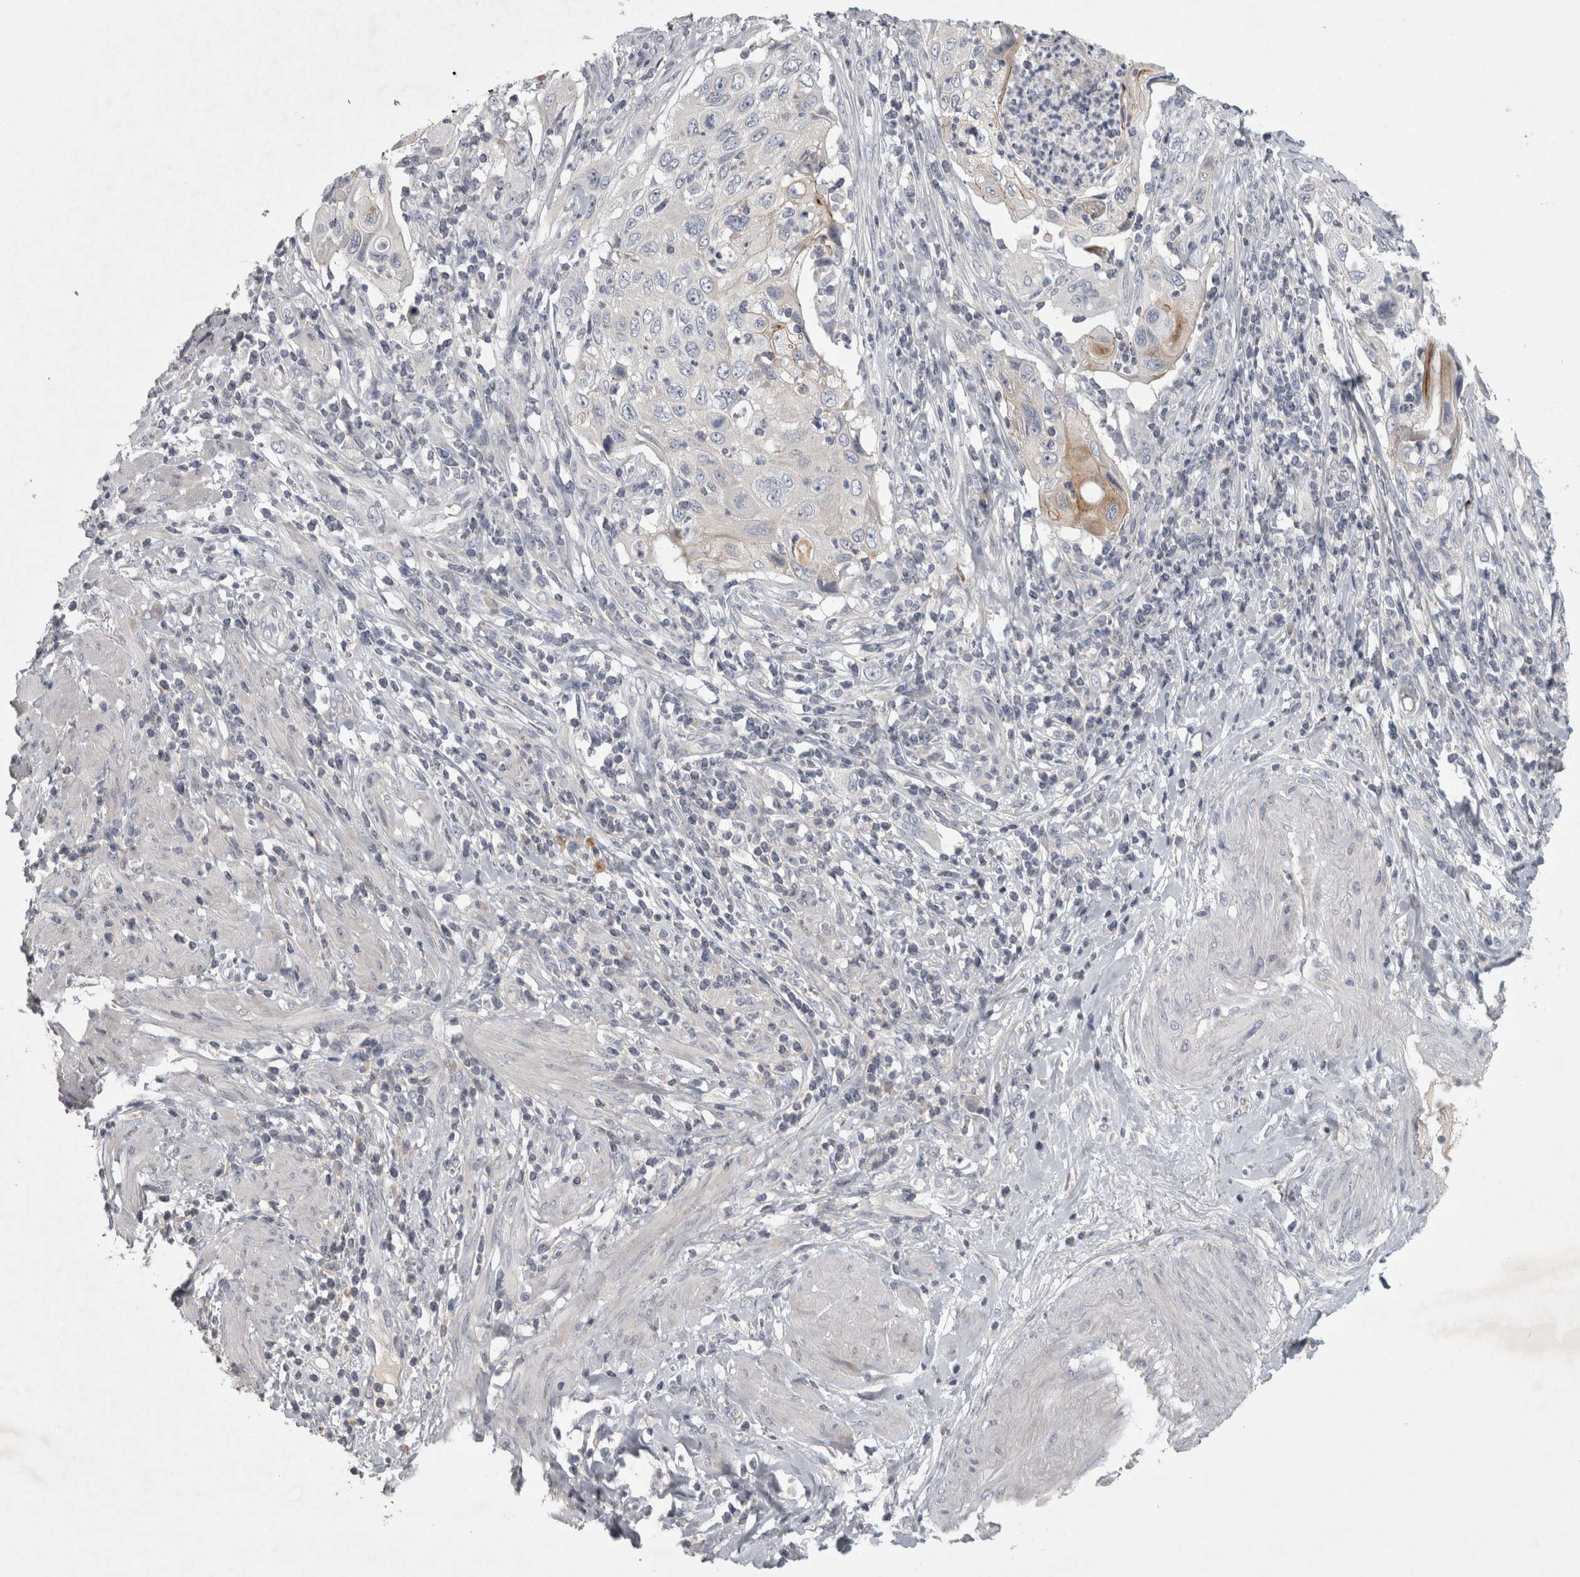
{"staining": {"intensity": "negative", "quantity": "none", "location": "none"}, "tissue": "cervical cancer", "cell_type": "Tumor cells", "image_type": "cancer", "snomed": [{"axis": "morphology", "description": "Squamous cell carcinoma, NOS"}, {"axis": "topography", "description": "Cervix"}], "caption": "Immunohistochemistry image of neoplastic tissue: human cervical cancer (squamous cell carcinoma) stained with DAB (3,3'-diaminobenzidine) exhibits no significant protein positivity in tumor cells. (Immunohistochemistry (ihc), brightfield microscopy, high magnification).", "gene": "ENPP7", "patient": {"sex": "female", "age": 70}}